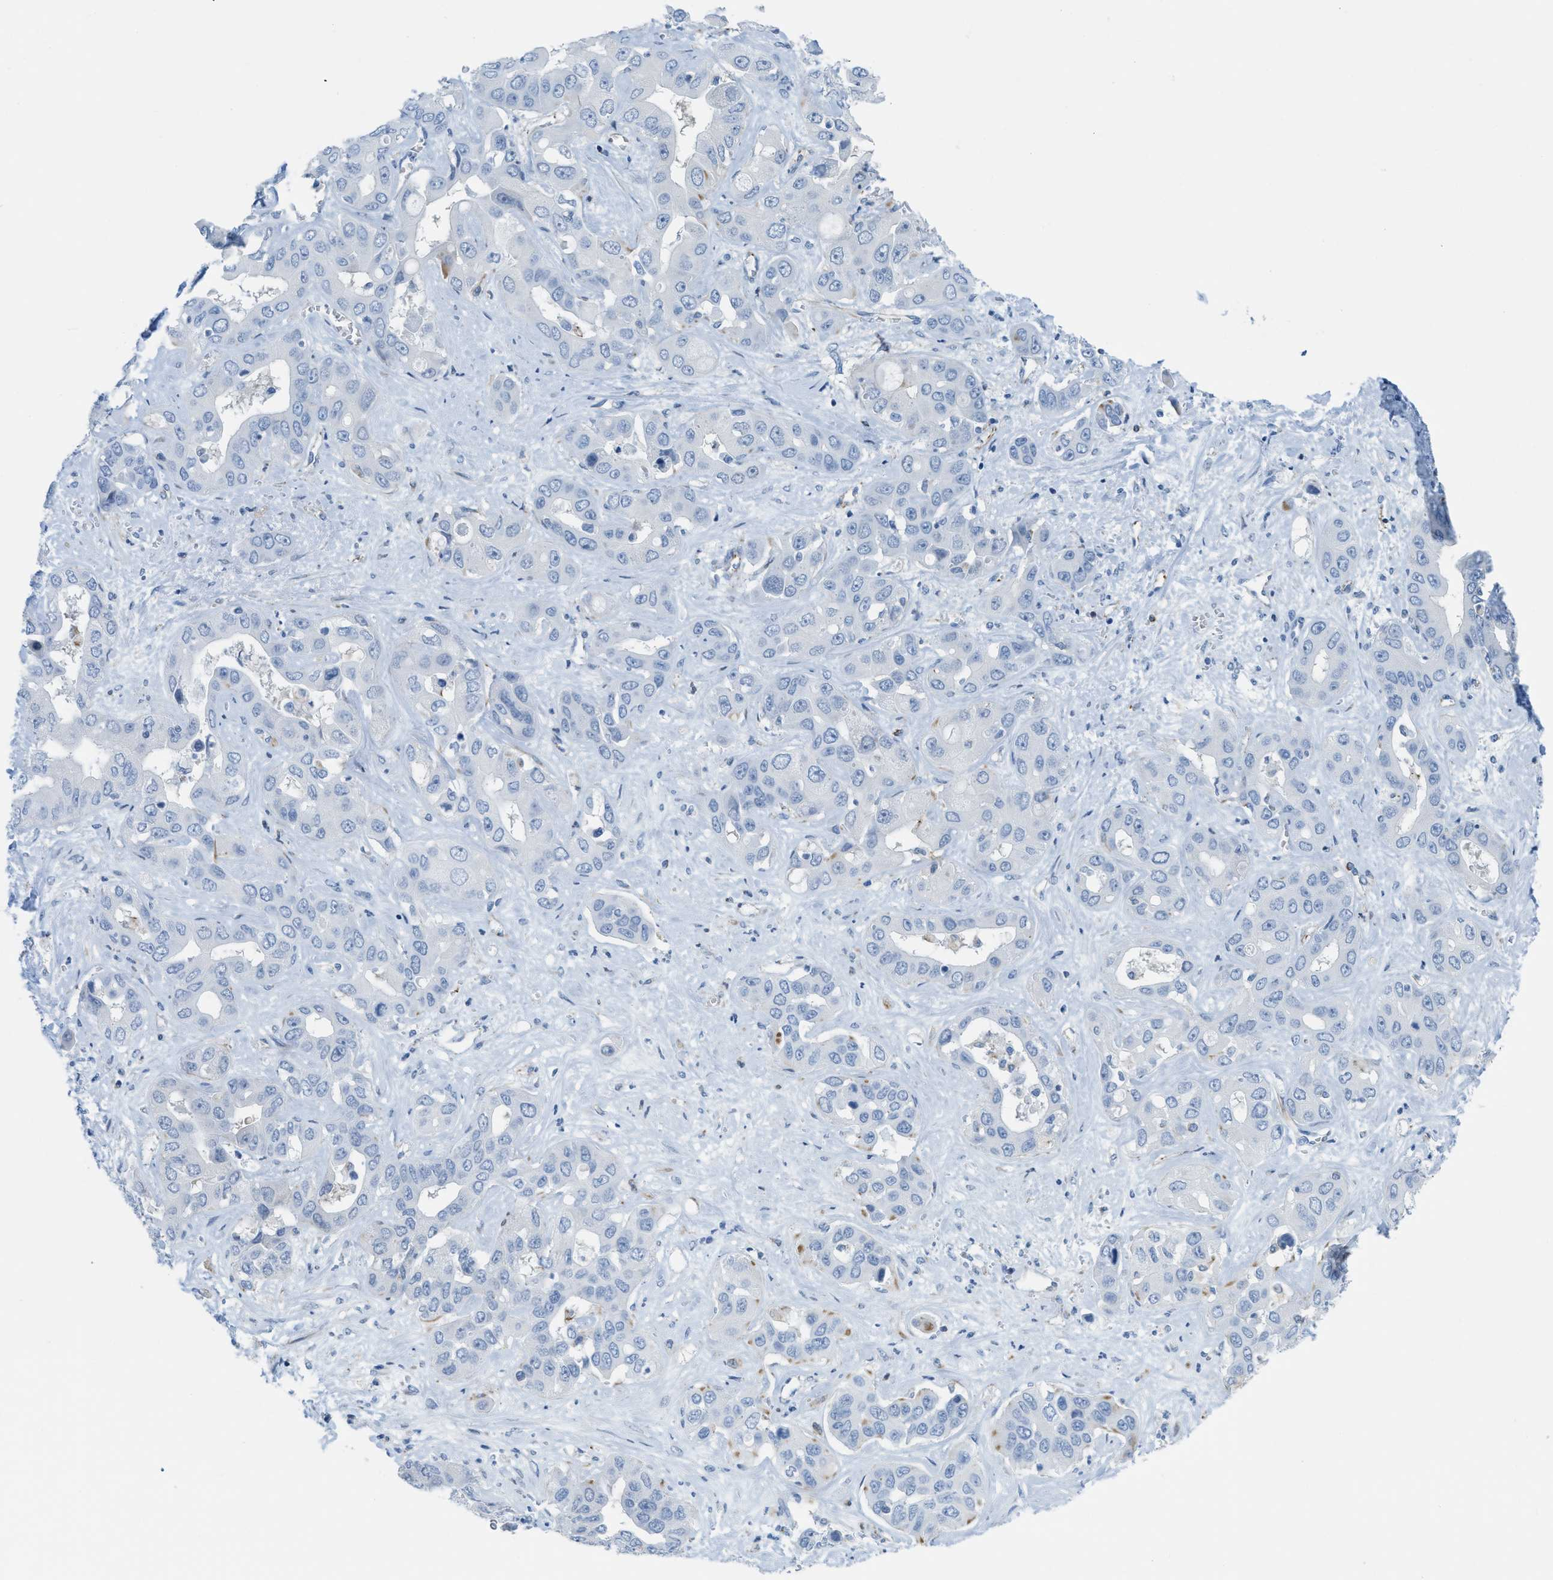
{"staining": {"intensity": "negative", "quantity": "none", "location": "none"}, "tissue": "liver cancer", "cell_type": "Tumor cells", "image_type": "cancer", "snomed": [{"axis": "morphology", "description": "Cholangiocarcinoma"}, {"axis": "topography", "description": "Liver"}], "caption": "Immunohistochemical staining of human liver cholangiocarcinoma reveals no significant positivity in tumor cells.", "gene": "SLC12A1", "patient": {"sex": "female", "age": 52}}